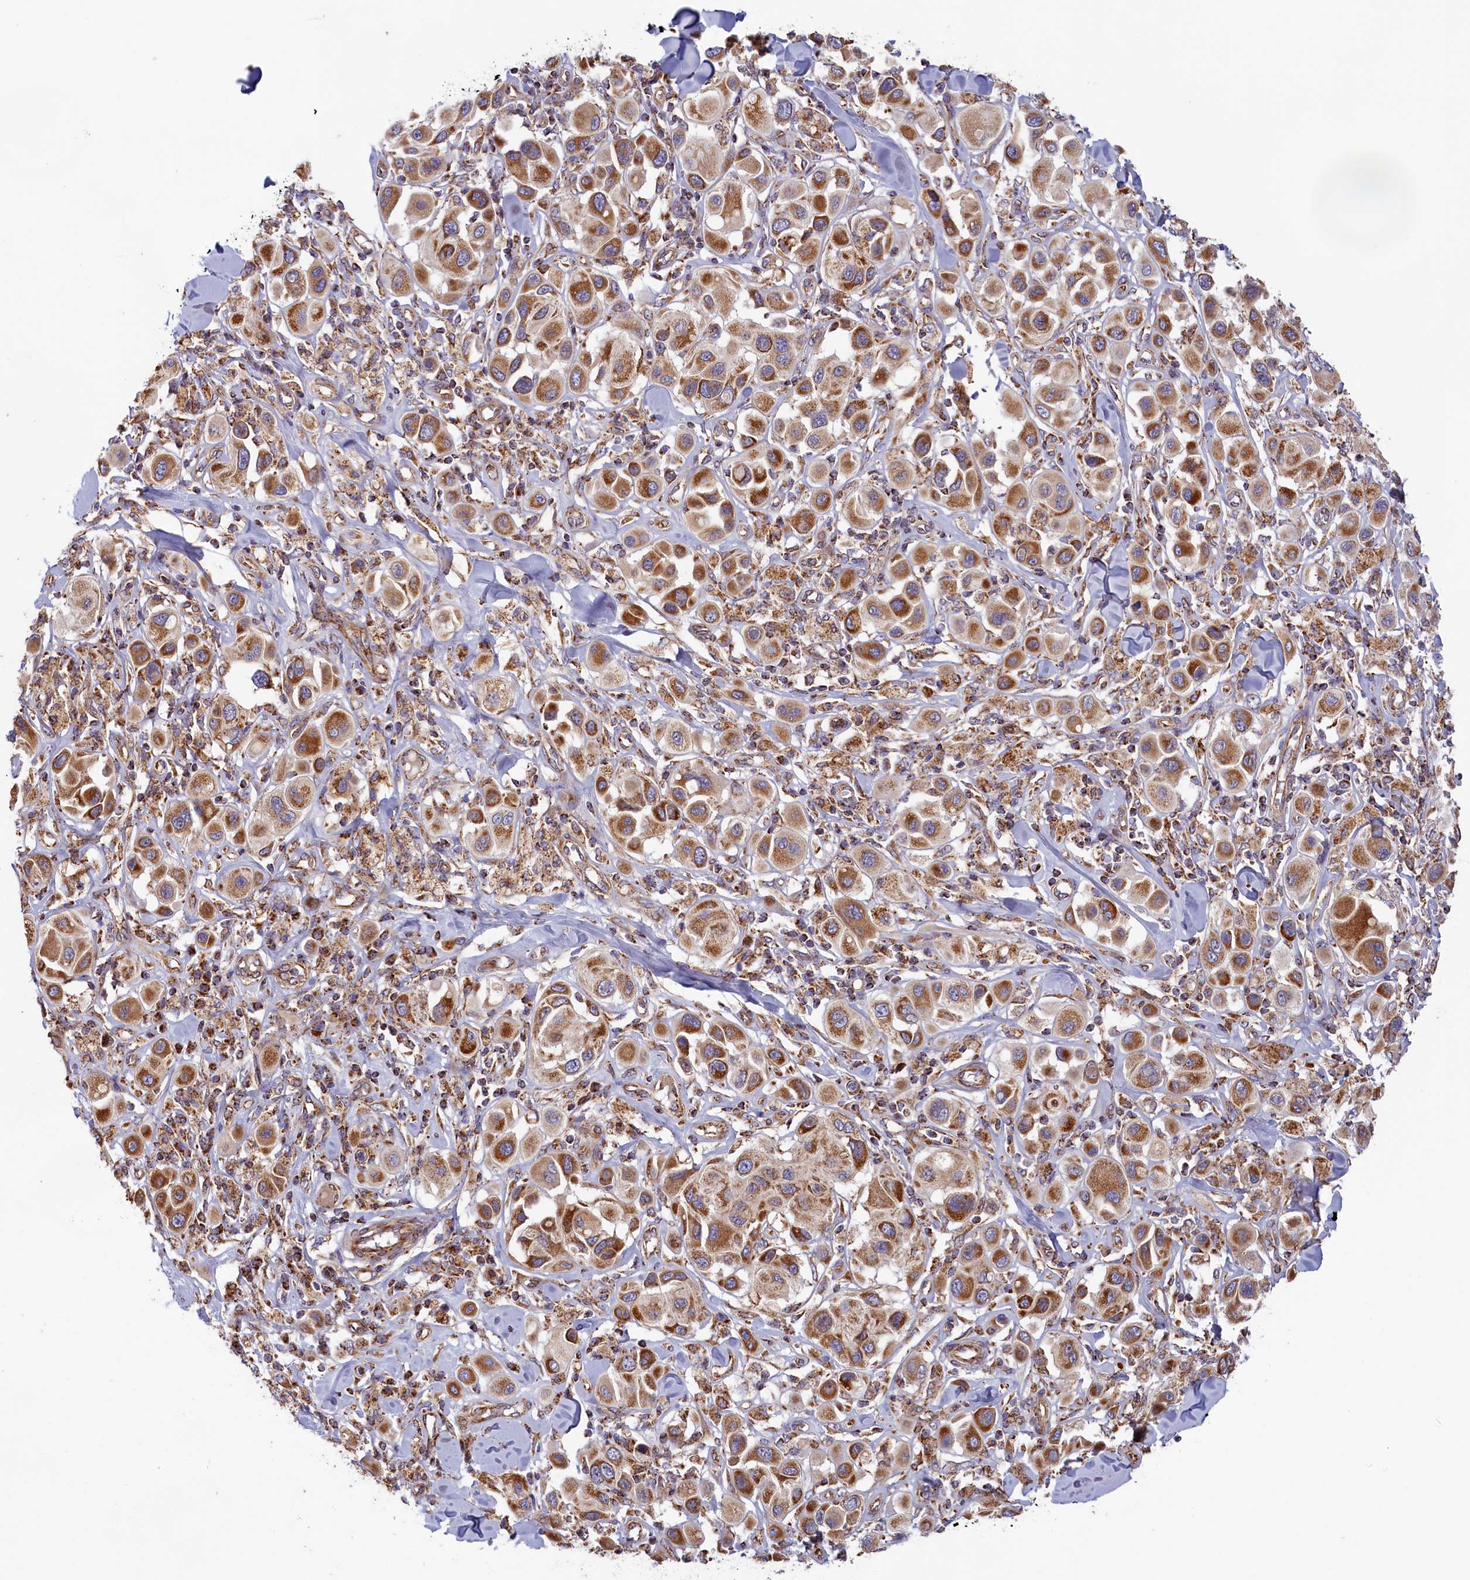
{"staining": {"intensity": "strong", "quantity": ">75%", "location": "cytoplasmic/membranous"}, "tissue": "melanoma", "cell_type": "Tumor cells", "image_type": "cancer", "snomed": [{"axis": "morphology", "description": "Malignant melanoma, Metastatic site"}, {"axis": "topography", "description": "Skin"}], "caption": "Malignant melanoma (metastatic site) tissue shows strong cytoplasmic/membranous staining in about >75% of tumor cells (DAB IHC, brown staining for protein, blue staining for nuclei).", "gene": "MACROD1", "patient": {"sex": "male", "age": 41}}